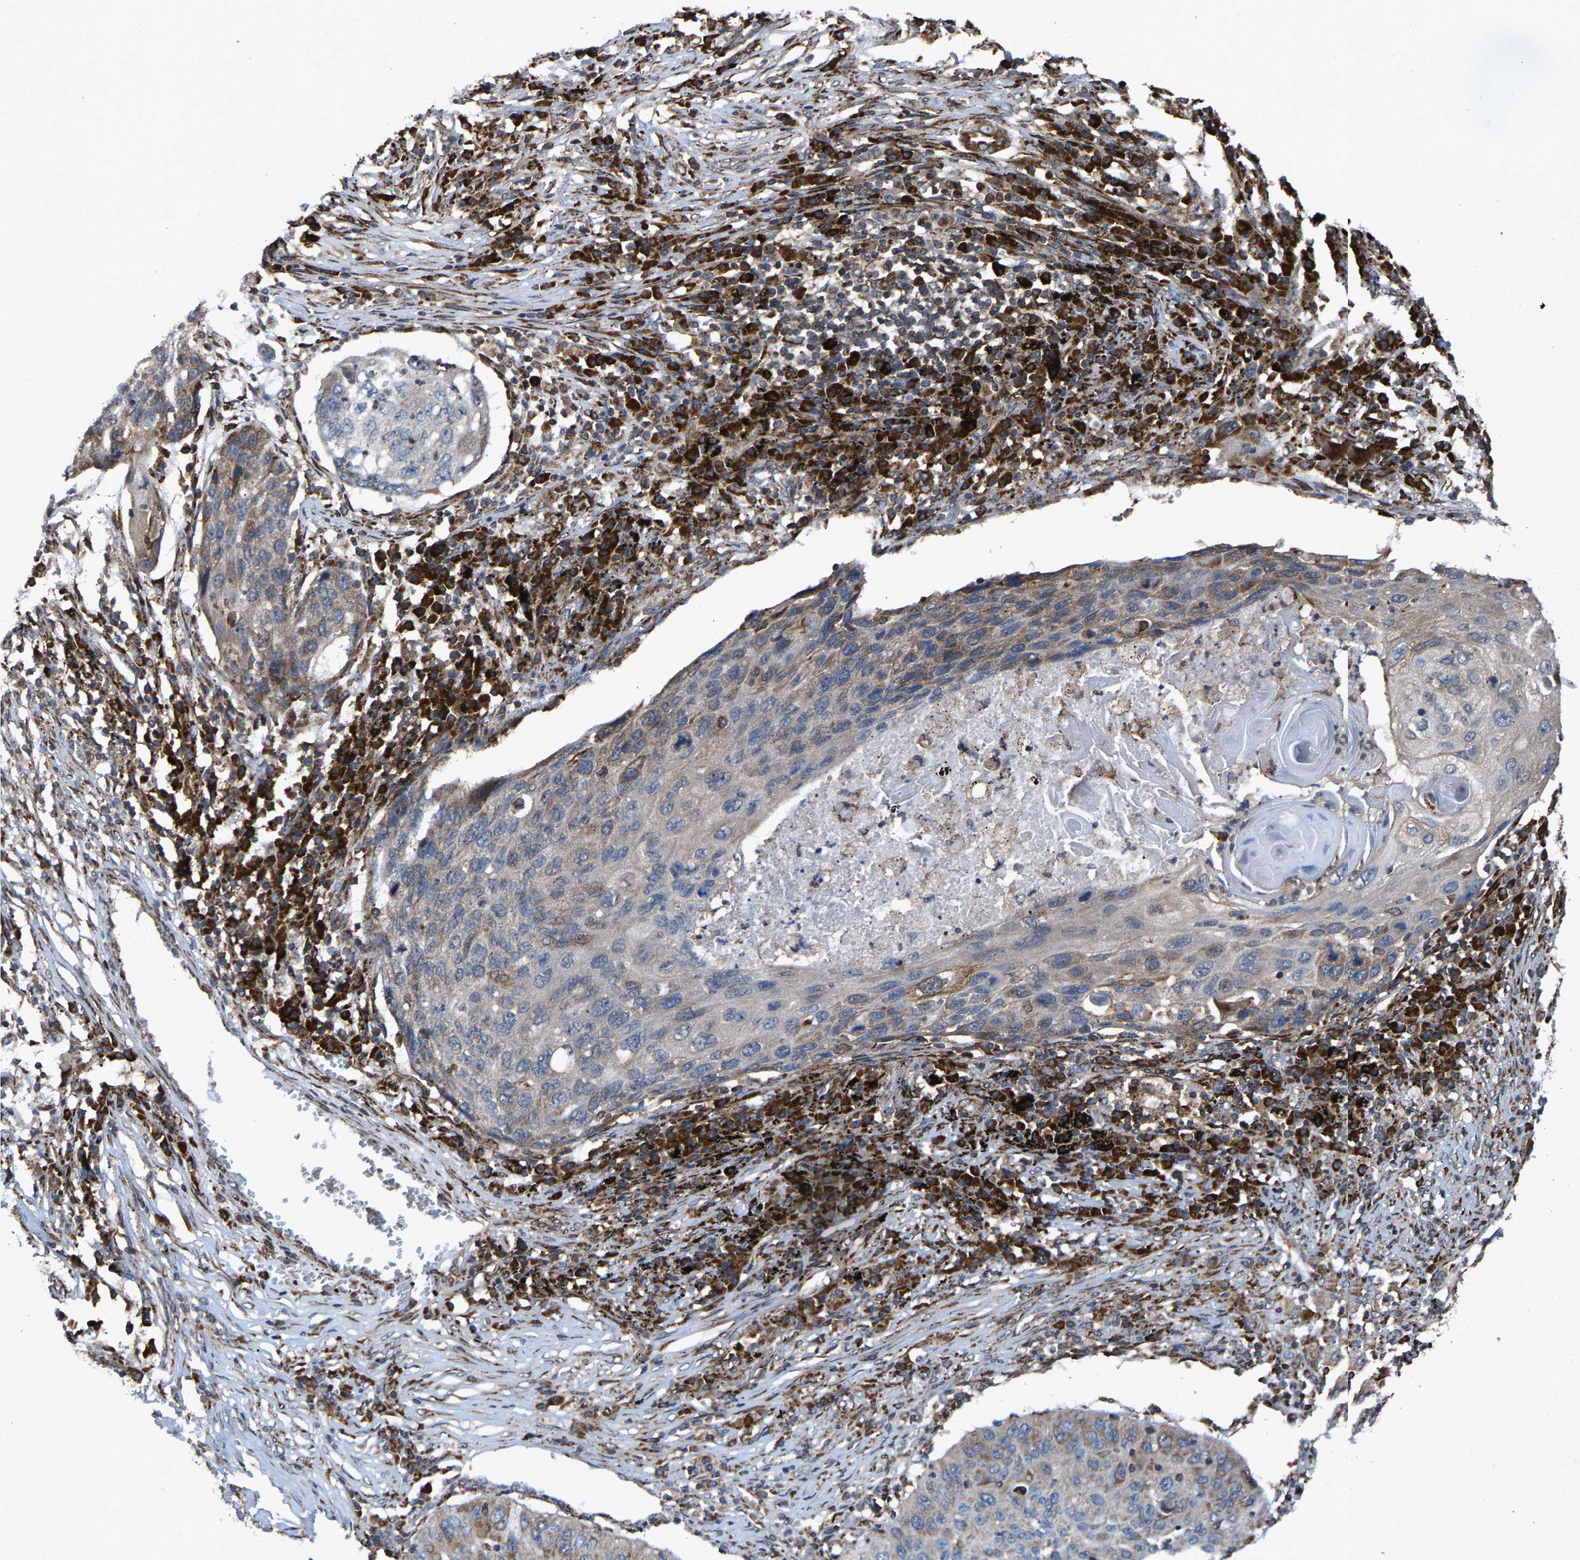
{"staining": {"intensity": "weak", "quantity": "<25%", "location": "cytoplasmic/membranous"}, "tissue": "lung cancer", "cell_type": "Tumor cells", "image_type": "cancer", "snomed": [{"axis": "morphology", "description": "Squamous cell carcinoma, NOS"}, {"axis": "topography", "description": "Lung"}], "caption": "The micrograph displays no staining of tumor cells in squamous cell carcinoma (lung). Nuclei are stained in blue.", "gene": "FGD3", "patient": {"sex": "female", "age": 63}}